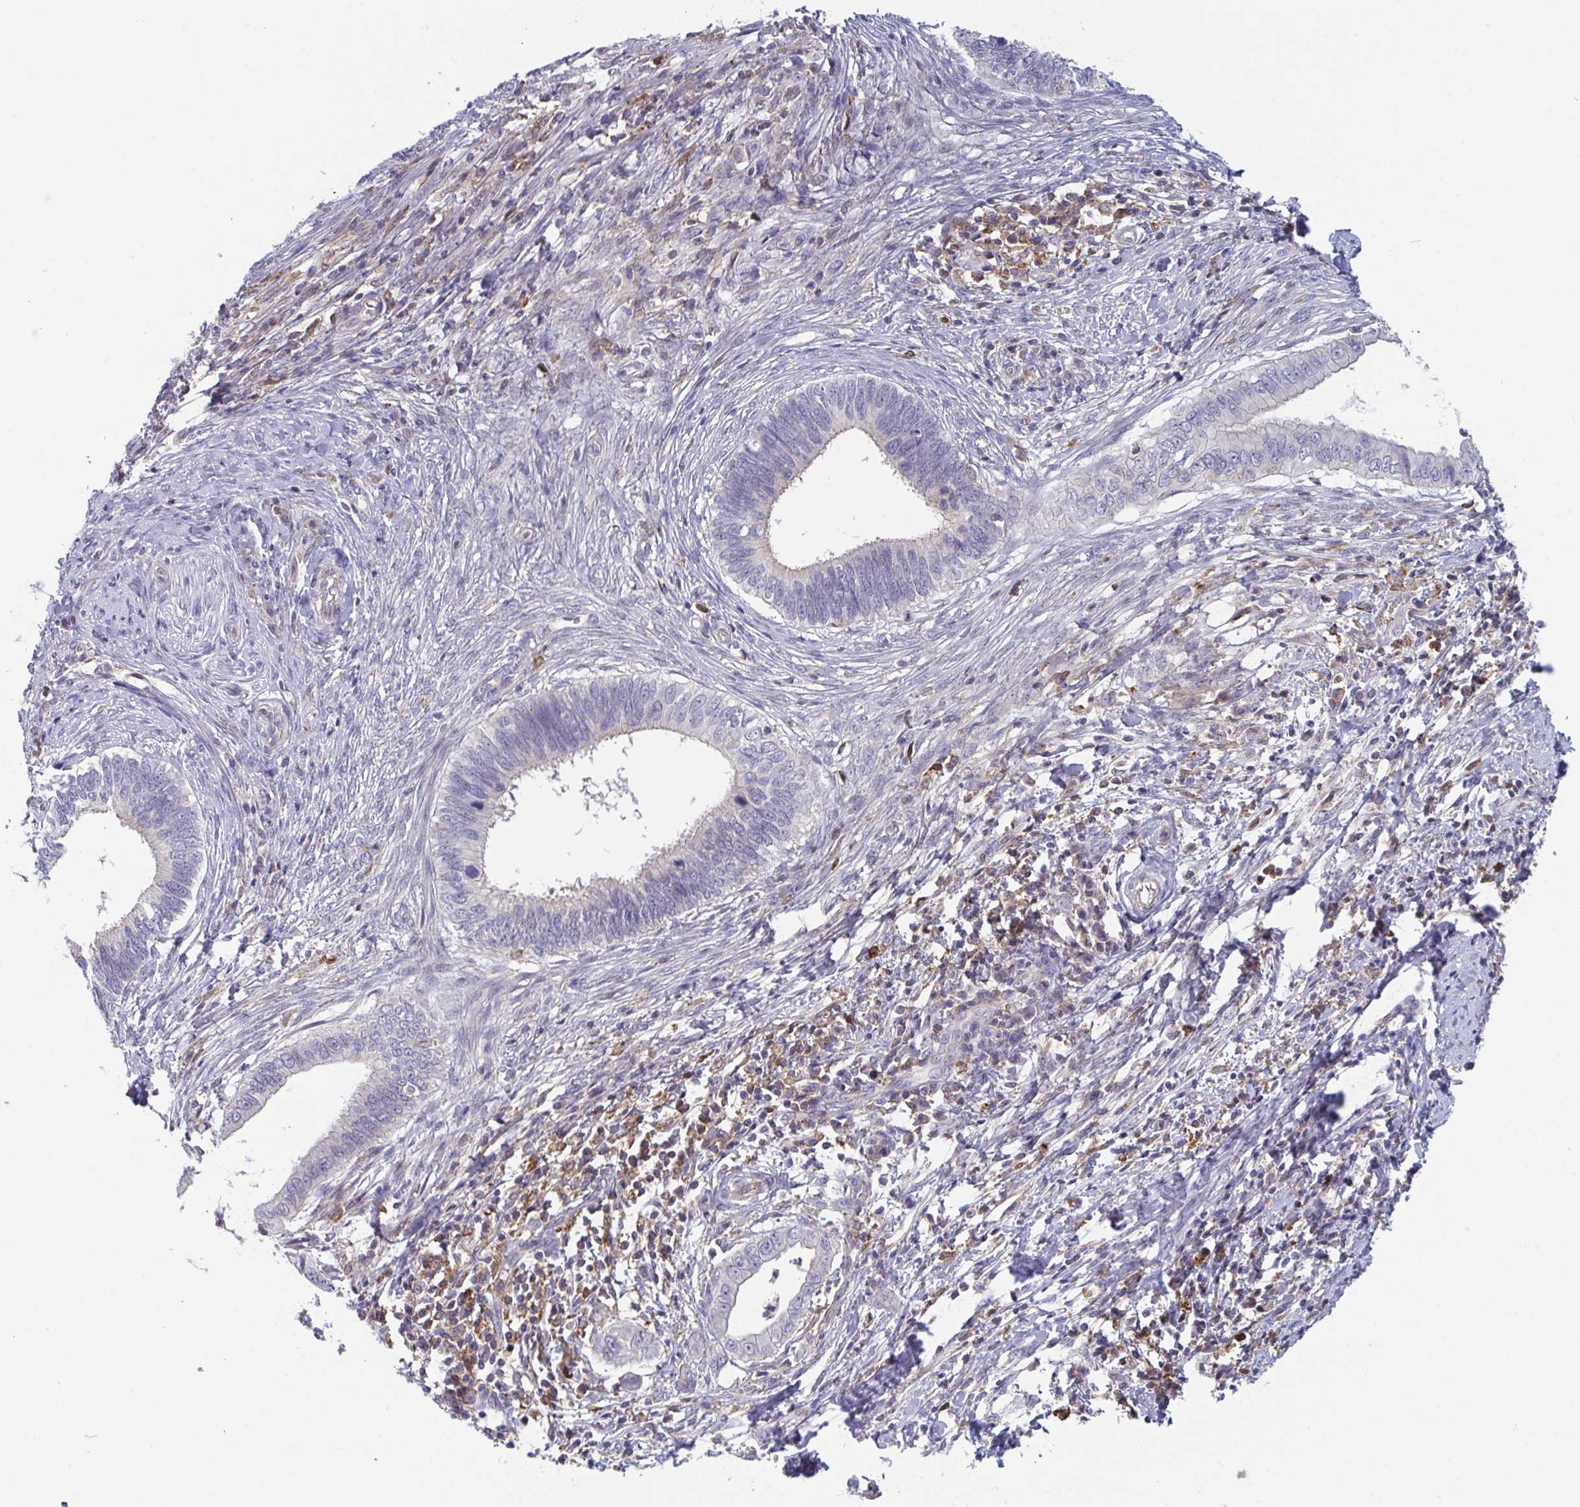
{"staining": {"intensity": "negative", "quantity": "none", "location": "none"}, "tissue": "cervical cancer", "cell_type": "Tumor cells", "image_type": "cancer", "snomed": [{"axis": "morphology", "description": "Adenocarcinoma, NOS"}, {"axis": "topography", "description": "Cervix"}], "caption": "Immunohistochemistry image of human cervical adenocarcinoma stained for a protein (brown), which shows no positivity in tumor cells.", "gene": "DISP2", "patient": {"sex": "female", "age": 42}}